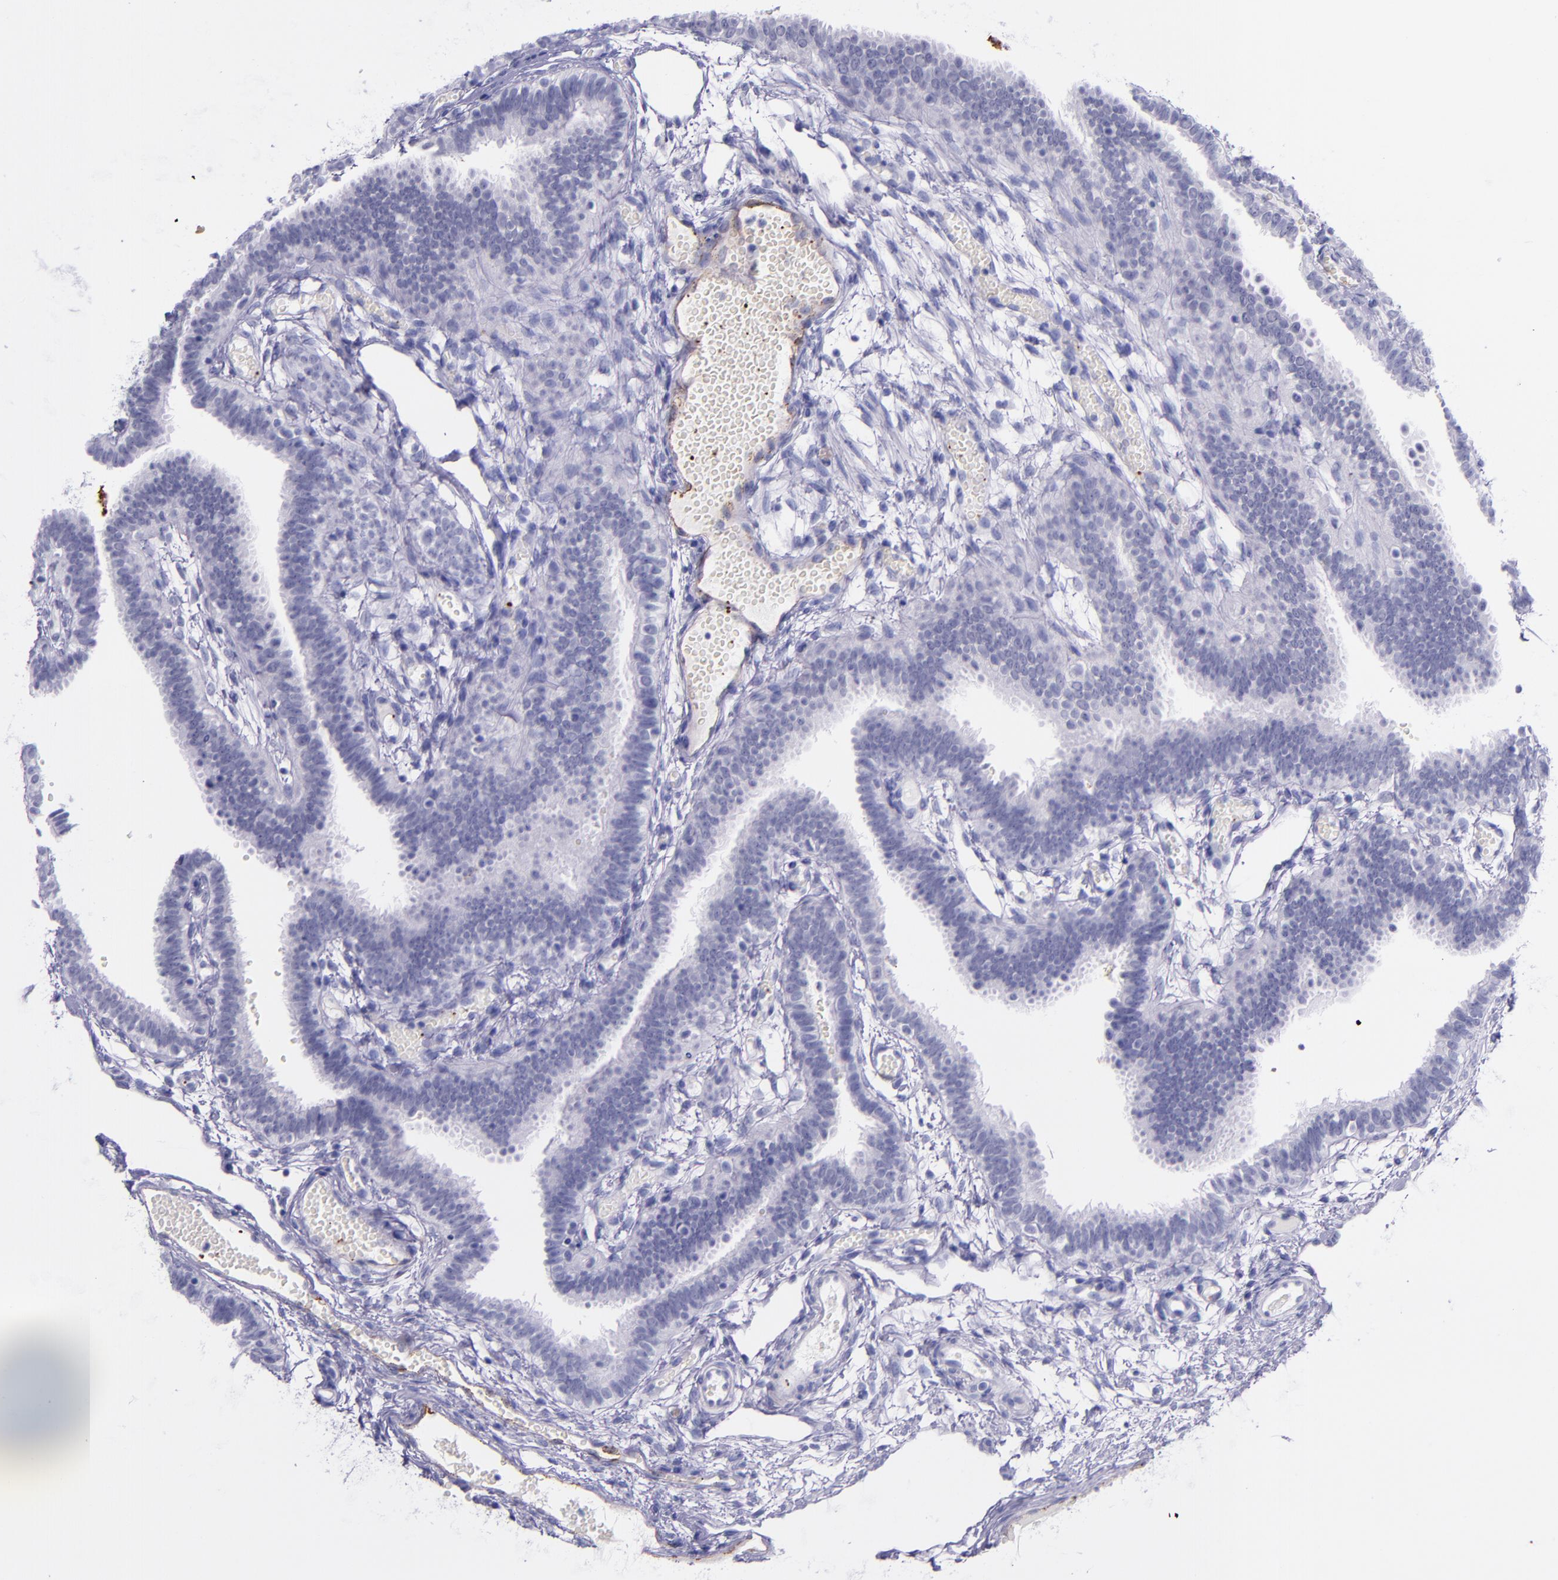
{"staining": {"intensity": "negative", "quantity": "none", "location": "none"}, "tissue": "fallopian tube", "cell_type": "Glandular cells", "image_type": "normal", "snomed": [{"axis": "morphology", "description": "Normal tissue, NOS"}, {"axis": "topography", "description": "Fallopian tube"}], "caption": "IHC histopathology image of benign human fallopian tube stained for a protein (brown), which displays no expression in glandular cells. (DAB immunohistochemistry with hematoxylin counter stain).", "gene": "SELE", "patient": {"sex": "female", "age": 29}}